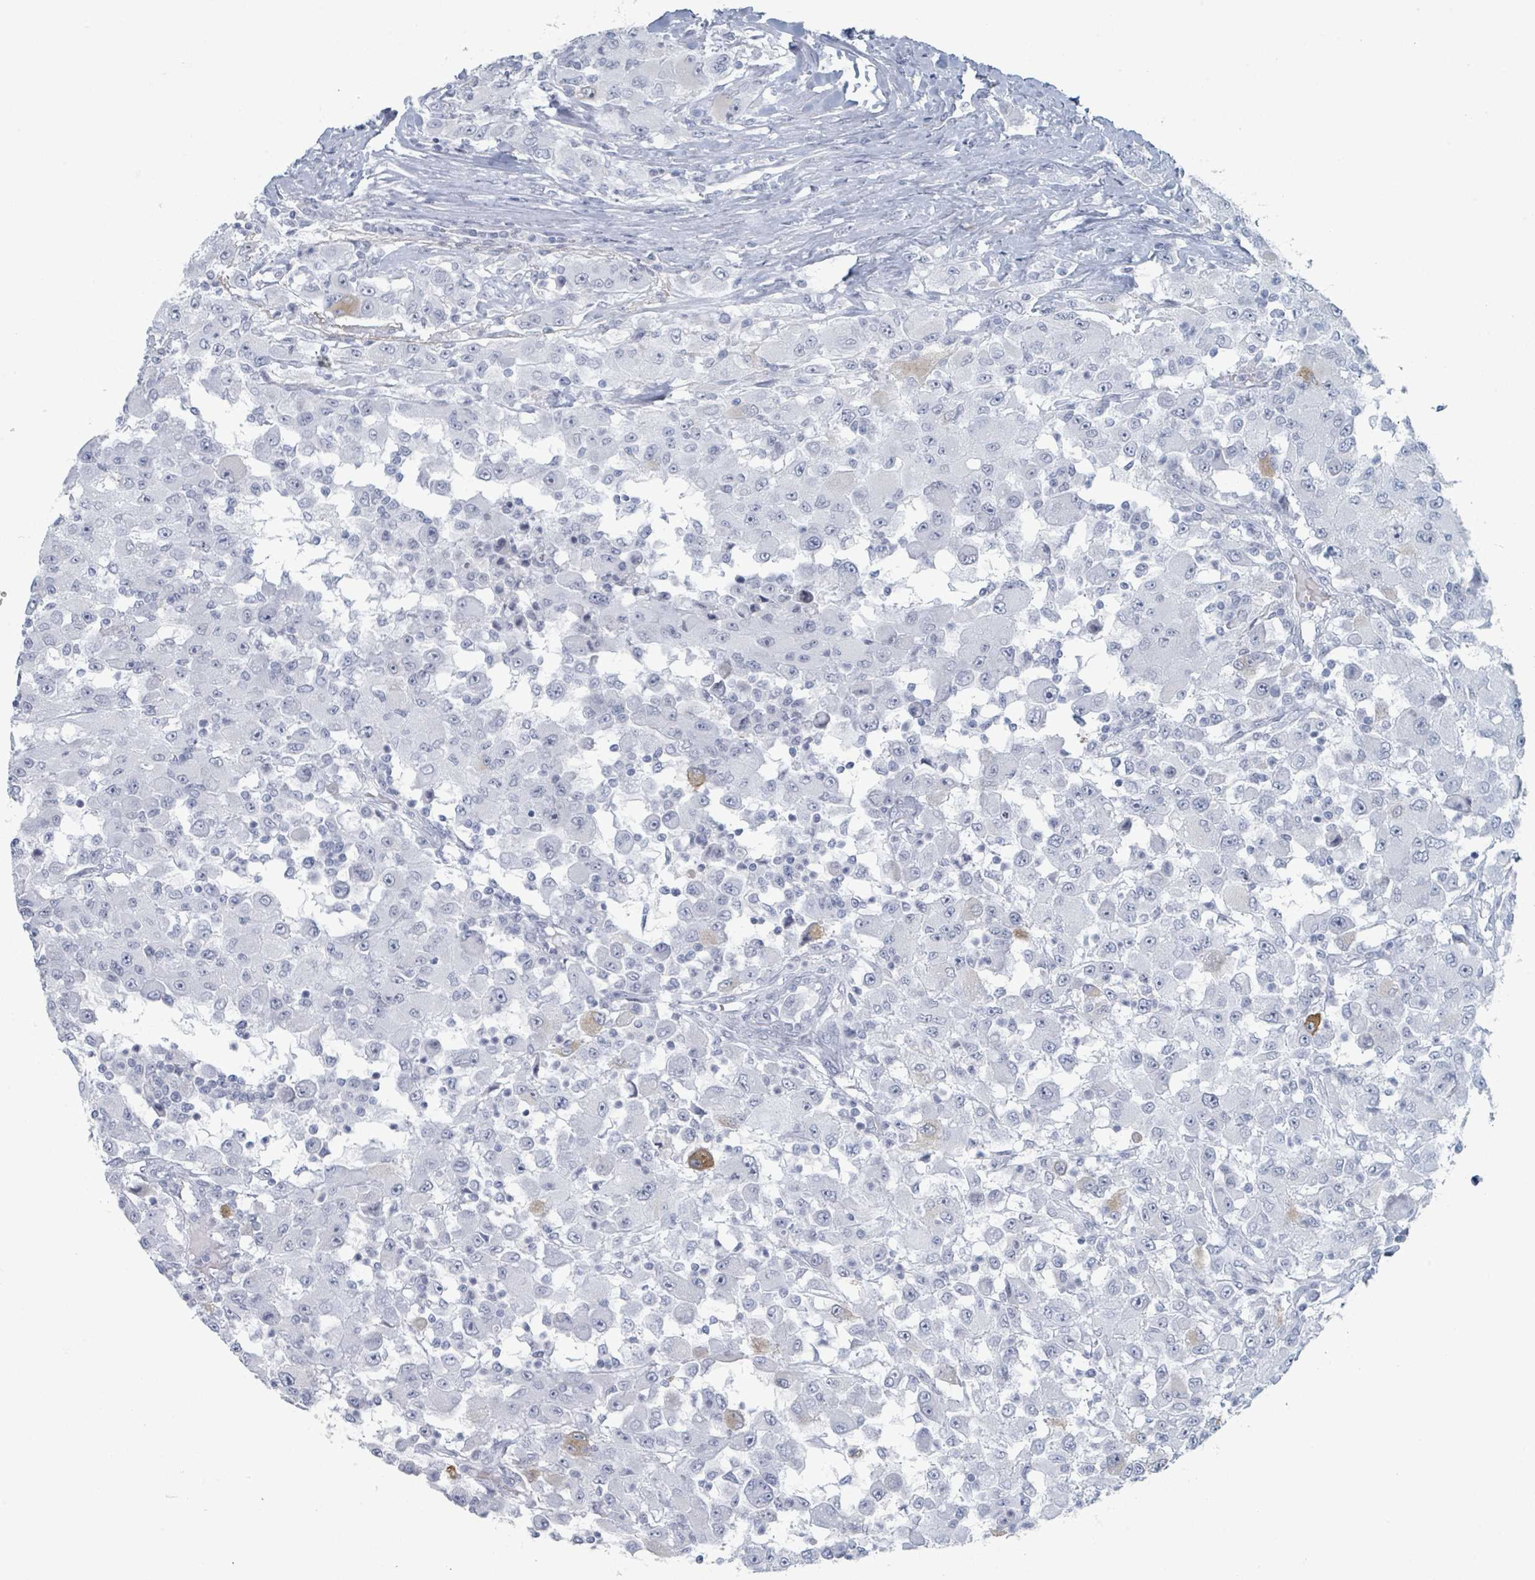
{"staining": {"intensity": "strong", "quantity": "<25%", "location": "cytoplasmic/membranous"}, "tissue": "renal cancer", "cell_type": "Tumor cells", "image_type": "cancer", "snomed": [{"axis": "morphology", "description": "Adenocarcinoma, NOS"}, {"axis": "topography", "description": "Kidney"}], "caption": "Human renal cancer (adenocarcinoma) stained with a protein marker reveals strong staining in tumor cells.", "gene": "GPR15LG", "patient": {"sex": "female", "age": 67}}